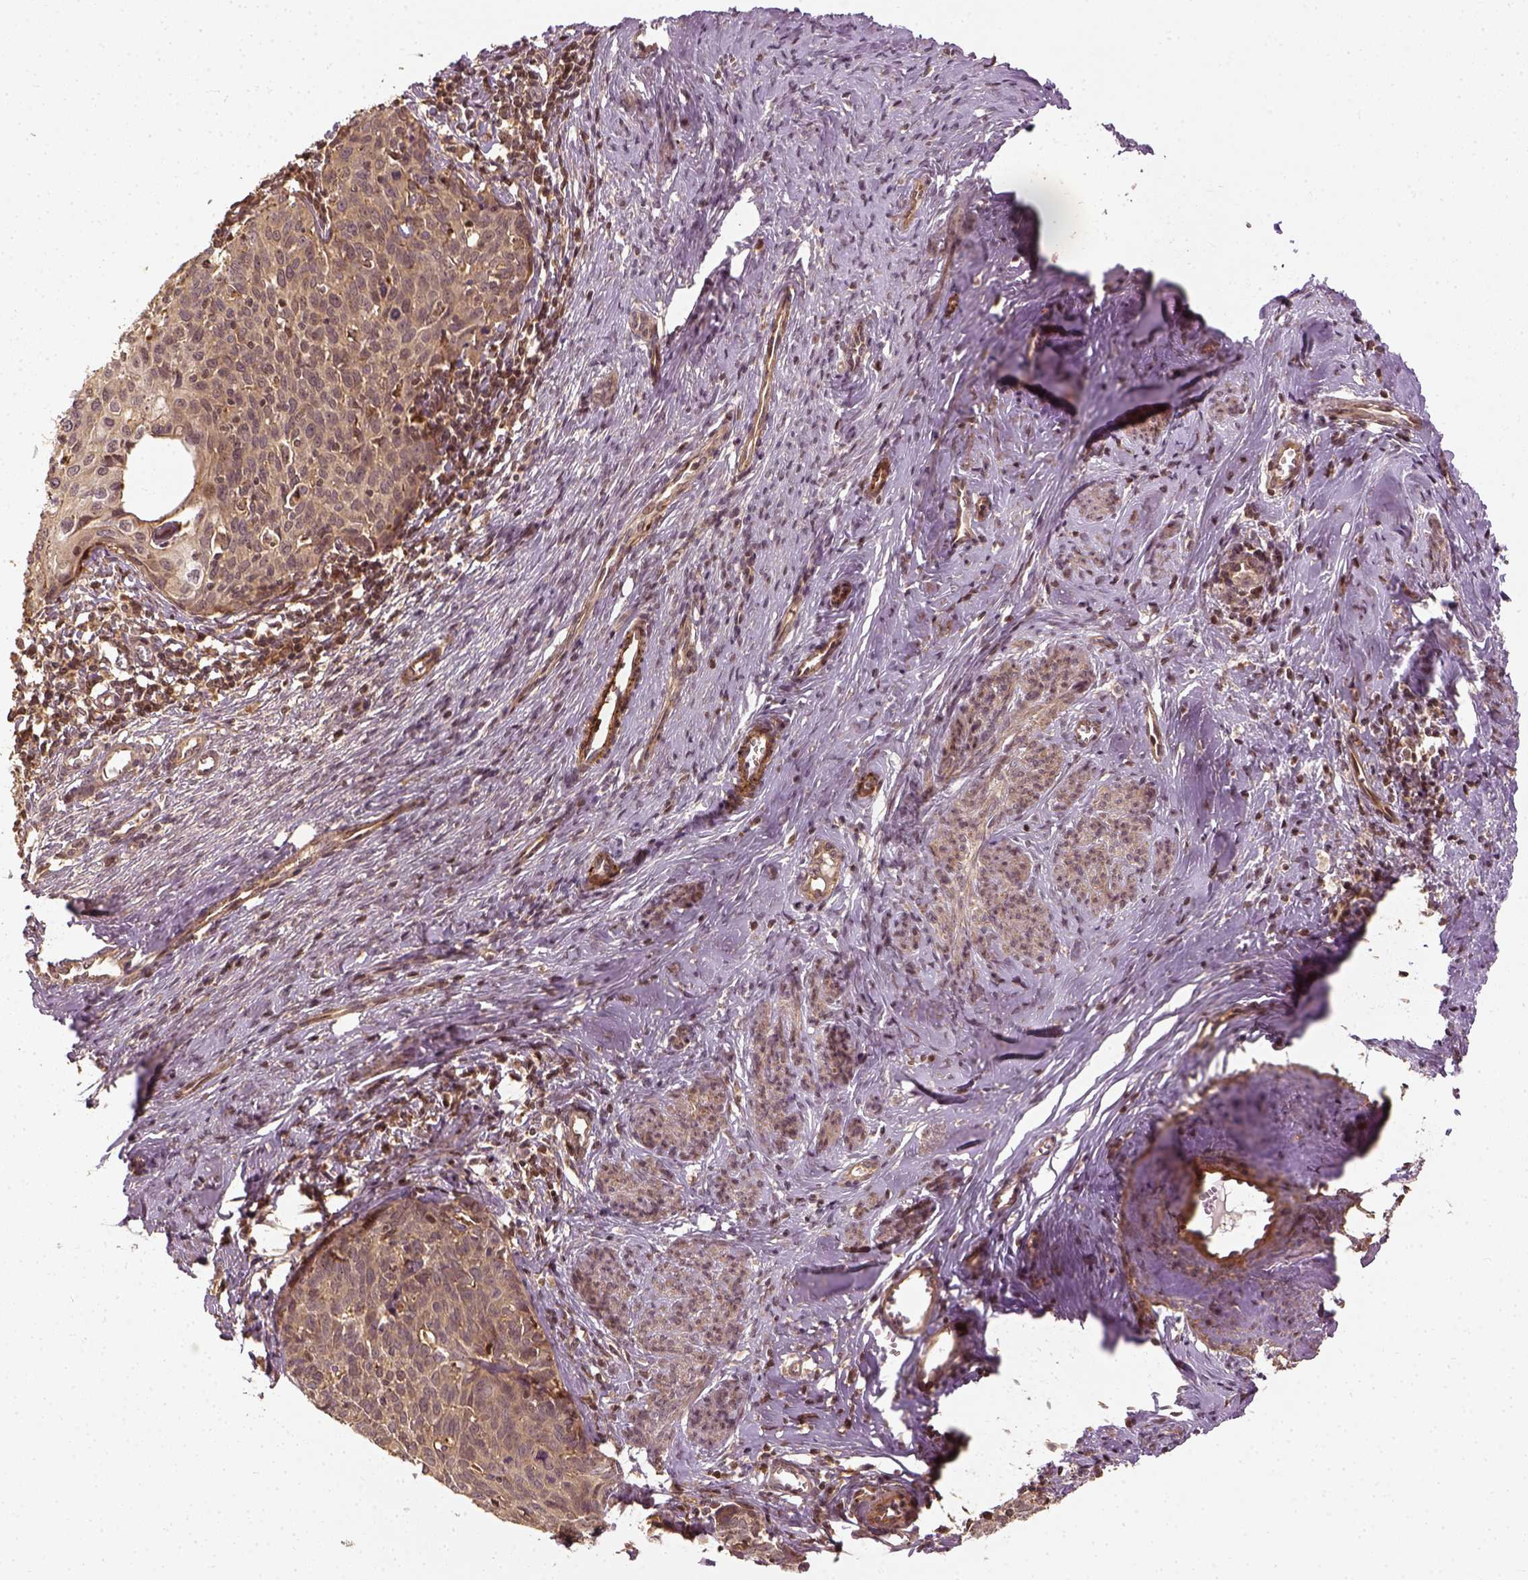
{"staining": {"intensity": "weak", "quantity": "25%-75%", "location": "cytoplasmic/membranous"}, "tissue": "cervical cancer", "cell_type": "Tumor cells", "image_type": "cancer", "snomed": [{"axis": "morphology", "description": "Squamous cell carcinoma, NOS"}, {"axis": "topography", "description": "Cervix"}], "caption": "A photomicrograph of cervical cancer (squamous cell carcinoma) stained for a protein reveals weak cytoplasmic/membranous brown staining in tumor cells. Using DAB (brown) and hematoxylin (blue) stains, captured at high magnification using brightfield microscopy.", "gene": "VEGFA", "patient": {"sex": "female", "age": 62}}